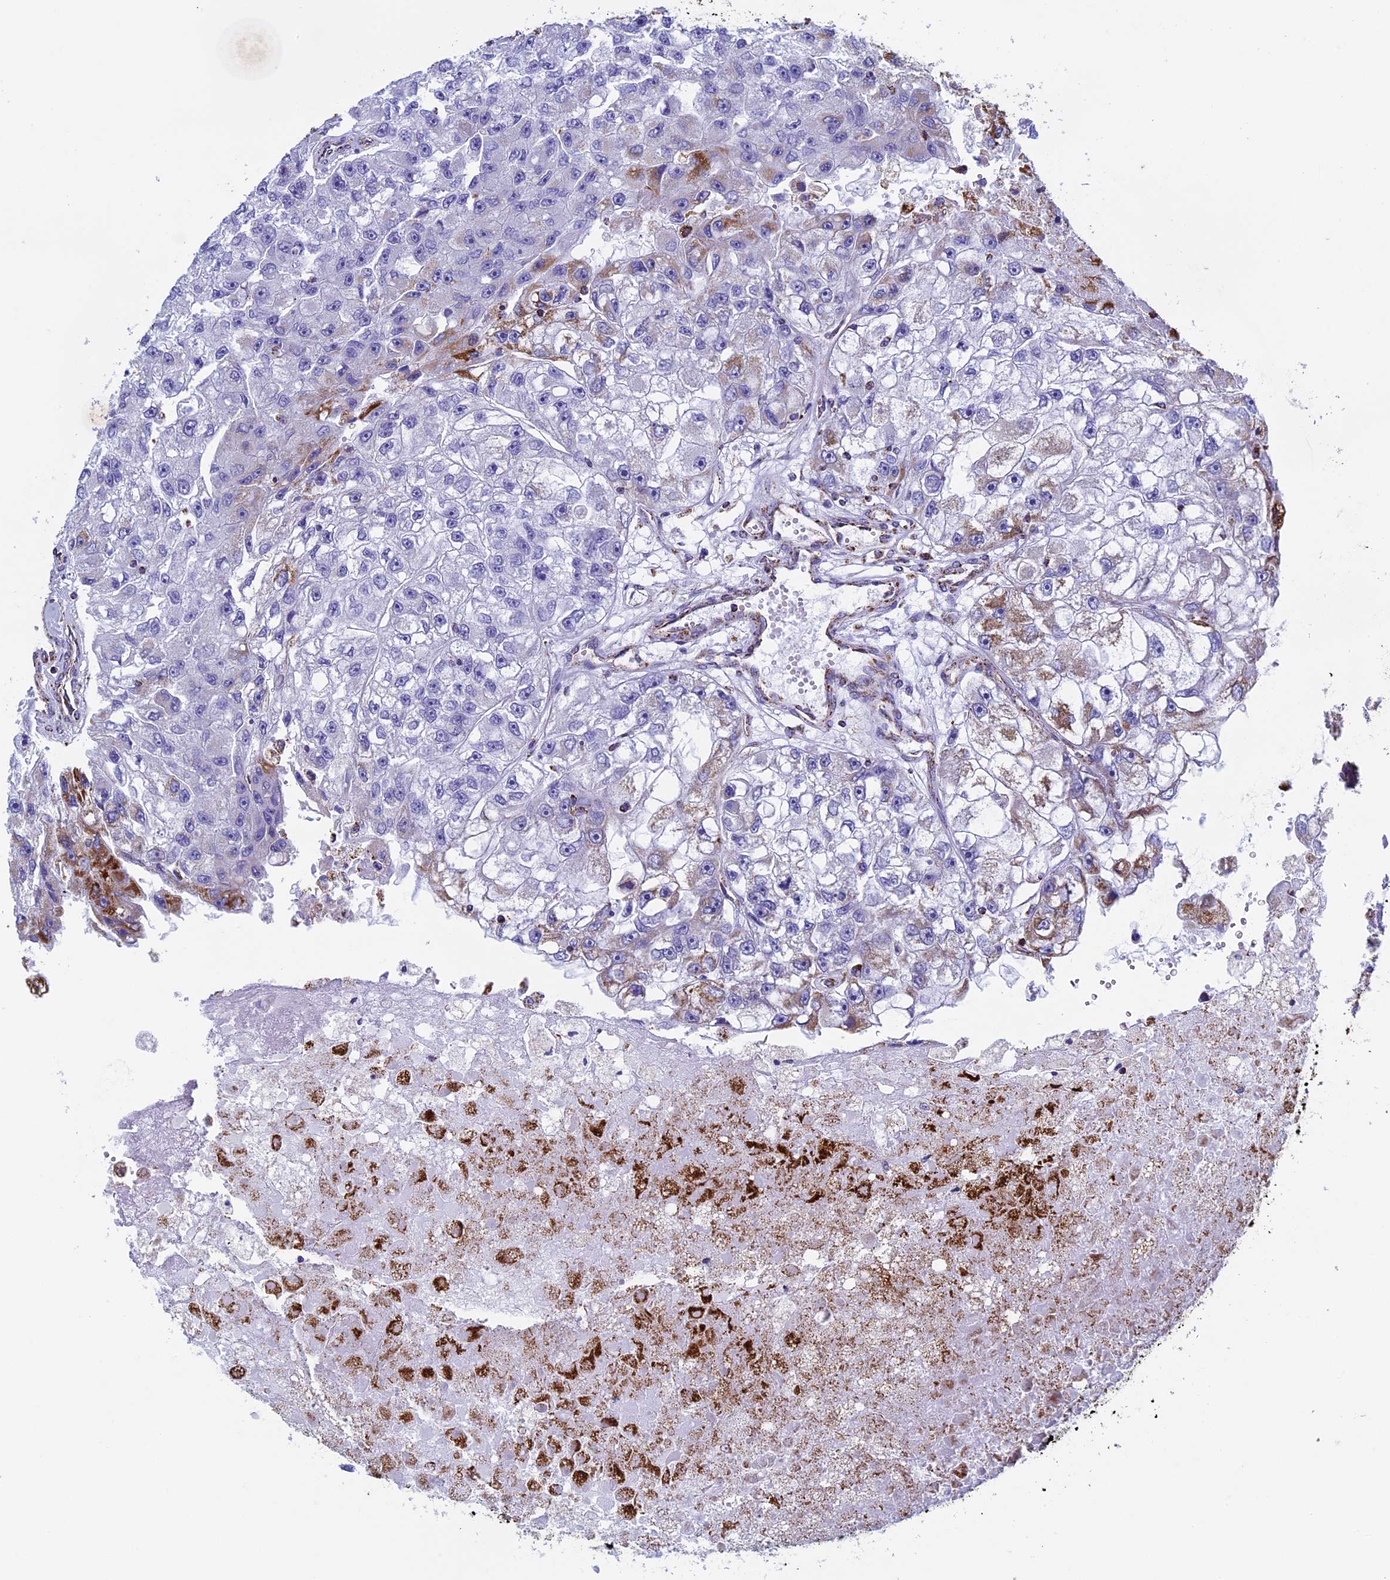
{"staining": {"intensity": "strong", "quantity": "<25%", "location": "cytoplasmic/membranous"}, "tissue": "renal cancer", "cell_type": "Tumor cells", "image_type": "cancer", "snomed": [{"axis": "morphology", "description": "Adenocarcinoma, NOS"}, {"axis": "topography", "description": "Kidney"}], "caption": "Renal cancer stained with a brown dye exhibits strong cytoplasmic/membranous positive expression in approximately <25% of tumor cells.", "gene": "UQCRFS1", "patient": {"sex": "male", "age": 63}}